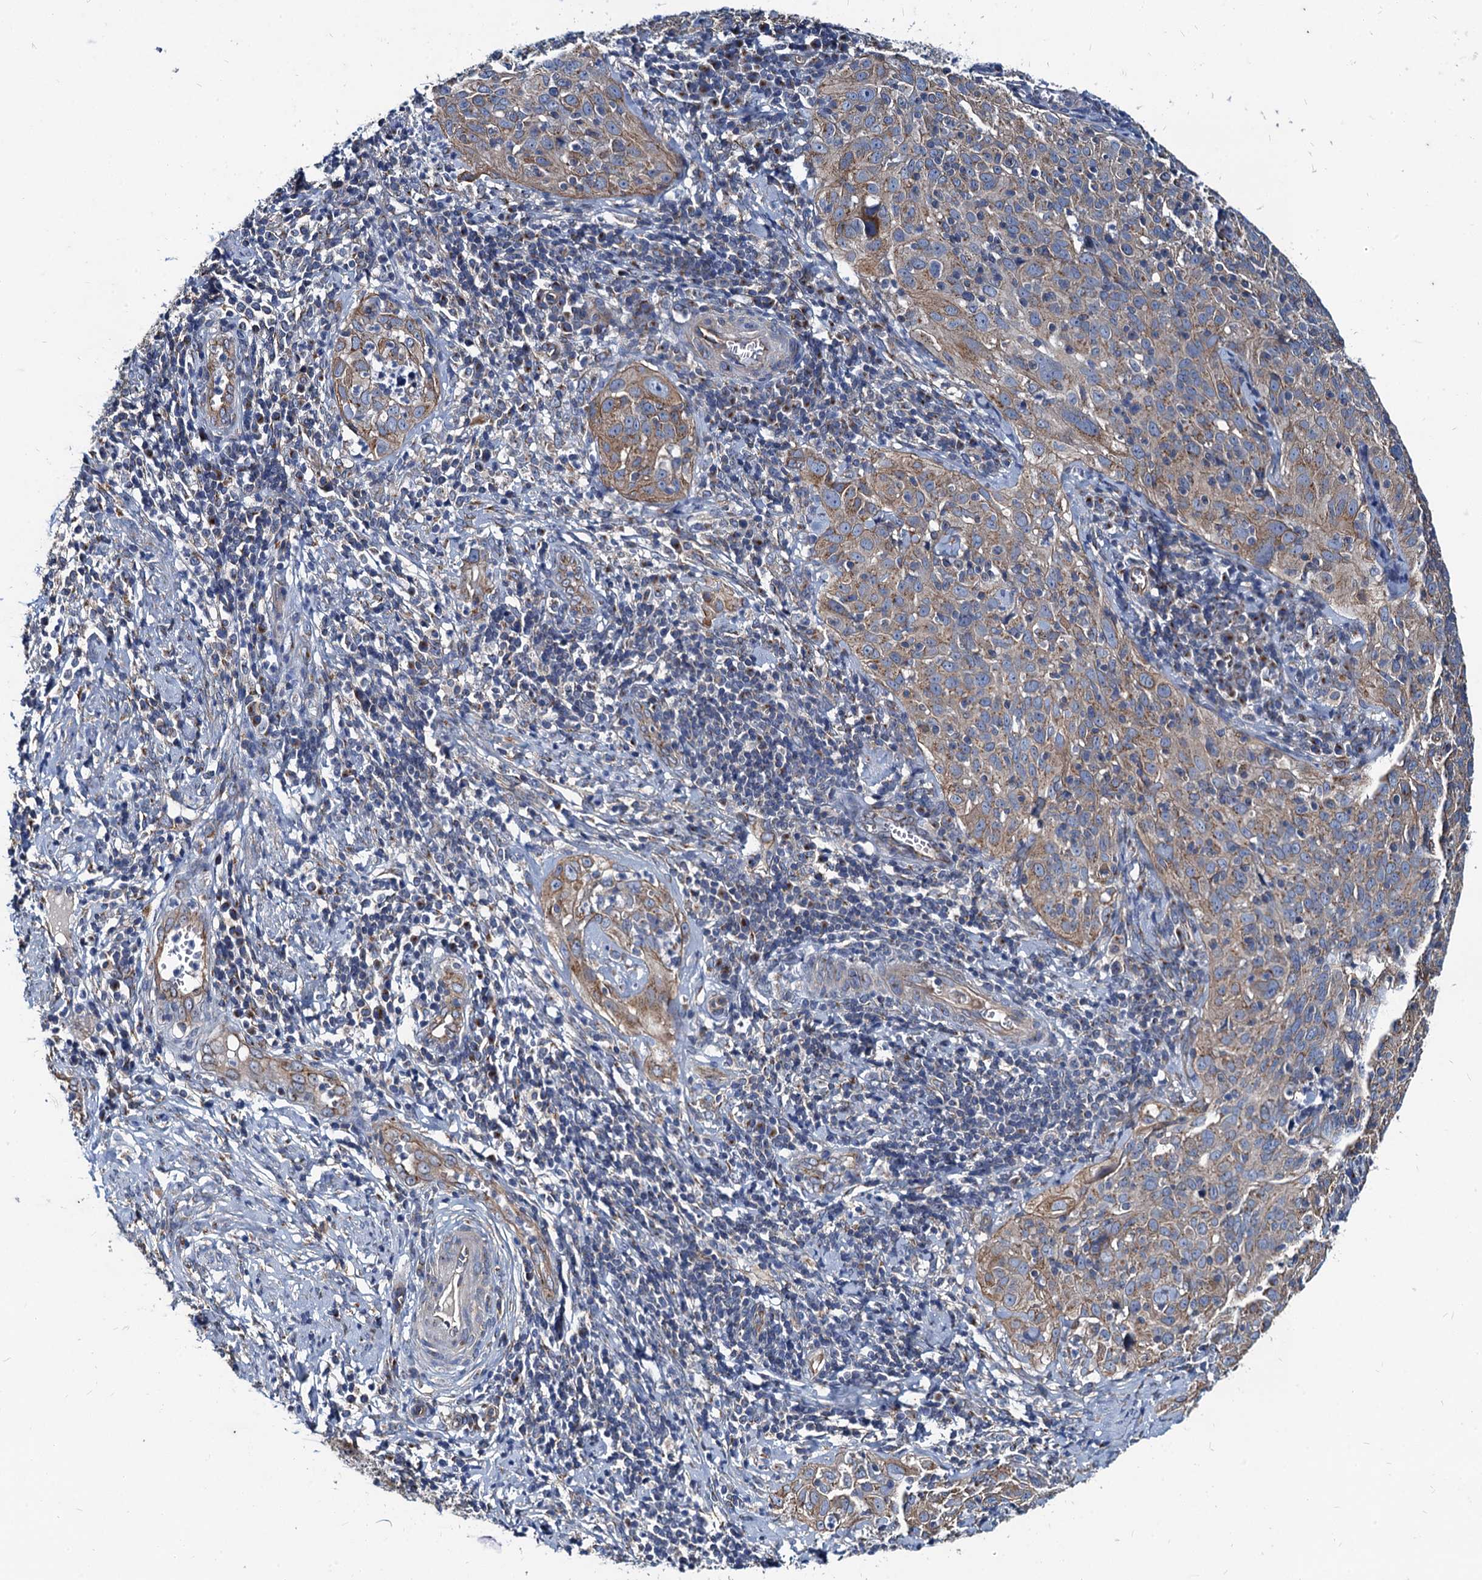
{"staining": {"intensity": "weak", "quantity": "25%-75%", "location": "cytoplasmic/membranous"}, "tissue": "cervical cancer", "cell_type": "Tumor cells", "image_type": "cancer", "snomed": [{"axis": "morphology", "description": "Normal tissue, NOS"}, {"axis": "morphology", "description": "Squamous cell carcinoma, NOS"}, {"axis": "topography", "description": "Cervix"}], "caption": "A histopathology image of human cervical cancer stained for a protein displays weak cytoplasmic/membranous brown staining in tumor cells. The staining was performed using DAB (3,3'-diaminobenzidine) to visualize the protein expression in brown, while the nuclei were stained in blue with hematoxylin (Magnification: 20x).", "gene": "NGRN", "patient": {"sex": "female", "age": 31}}